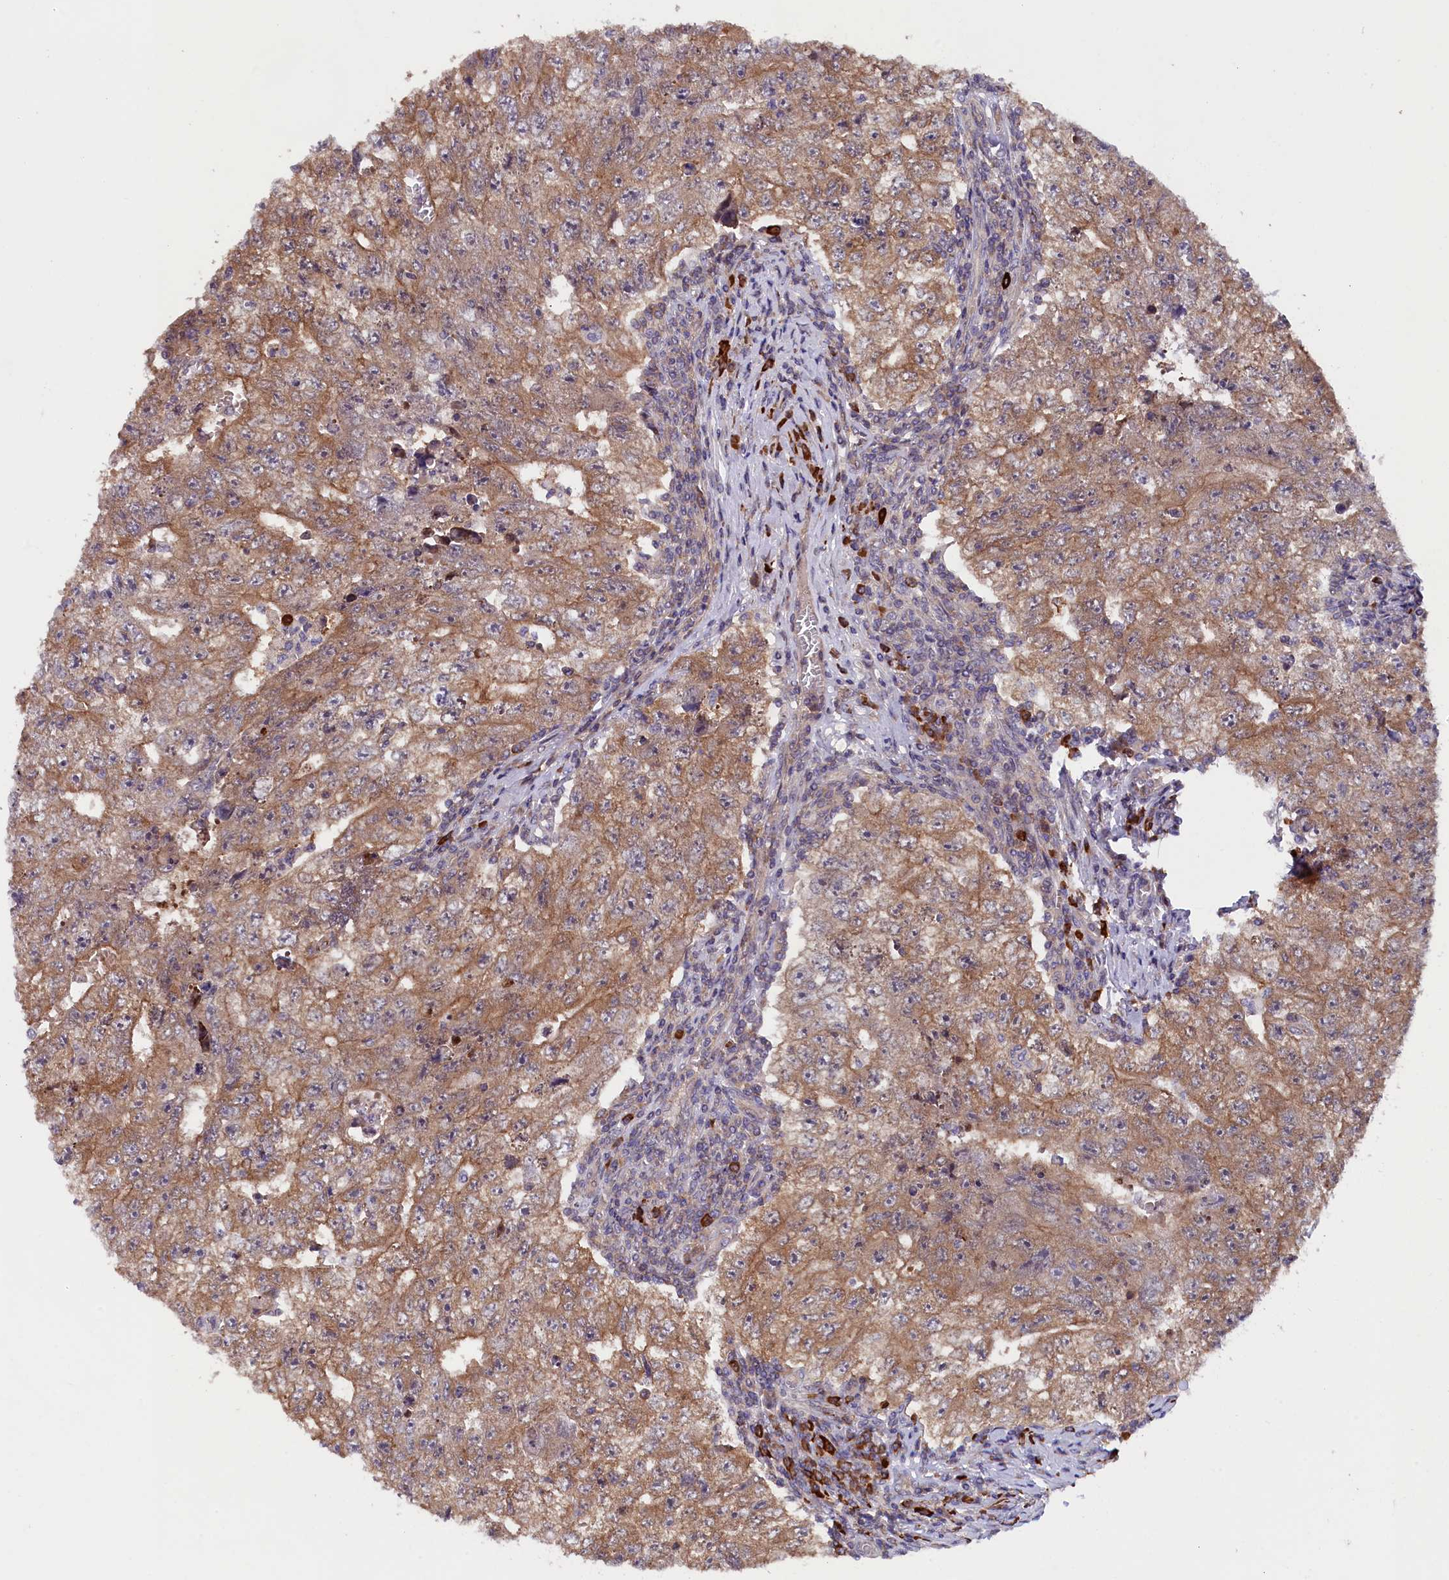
{"staining": {"intensity": "moderate", "quantity": ">75%", "location": "cytoplasmic/membranous"}, "tissue": "testis cancer", "cell_type": "Tumor cells", "image_type": "cancer", "snomed": [{"axis": "morphology", "description": "Carcinoma, Embryonal, NOS"}, {"axis": "topography", "description": "Testis"}], "caption": "Testis cancer (embryonal carcinoma) was stained to show a protein in brown. There is medium levels of moderate cytoplasmic/membranous positivity in about >75% of tumor cells. Using DAB (brown) and hematoxylin (blue) stains, captured at high magnification using brightfield microscopy.", "gene": "JPT2", "patient": {"sex": "male", "age": 17}}